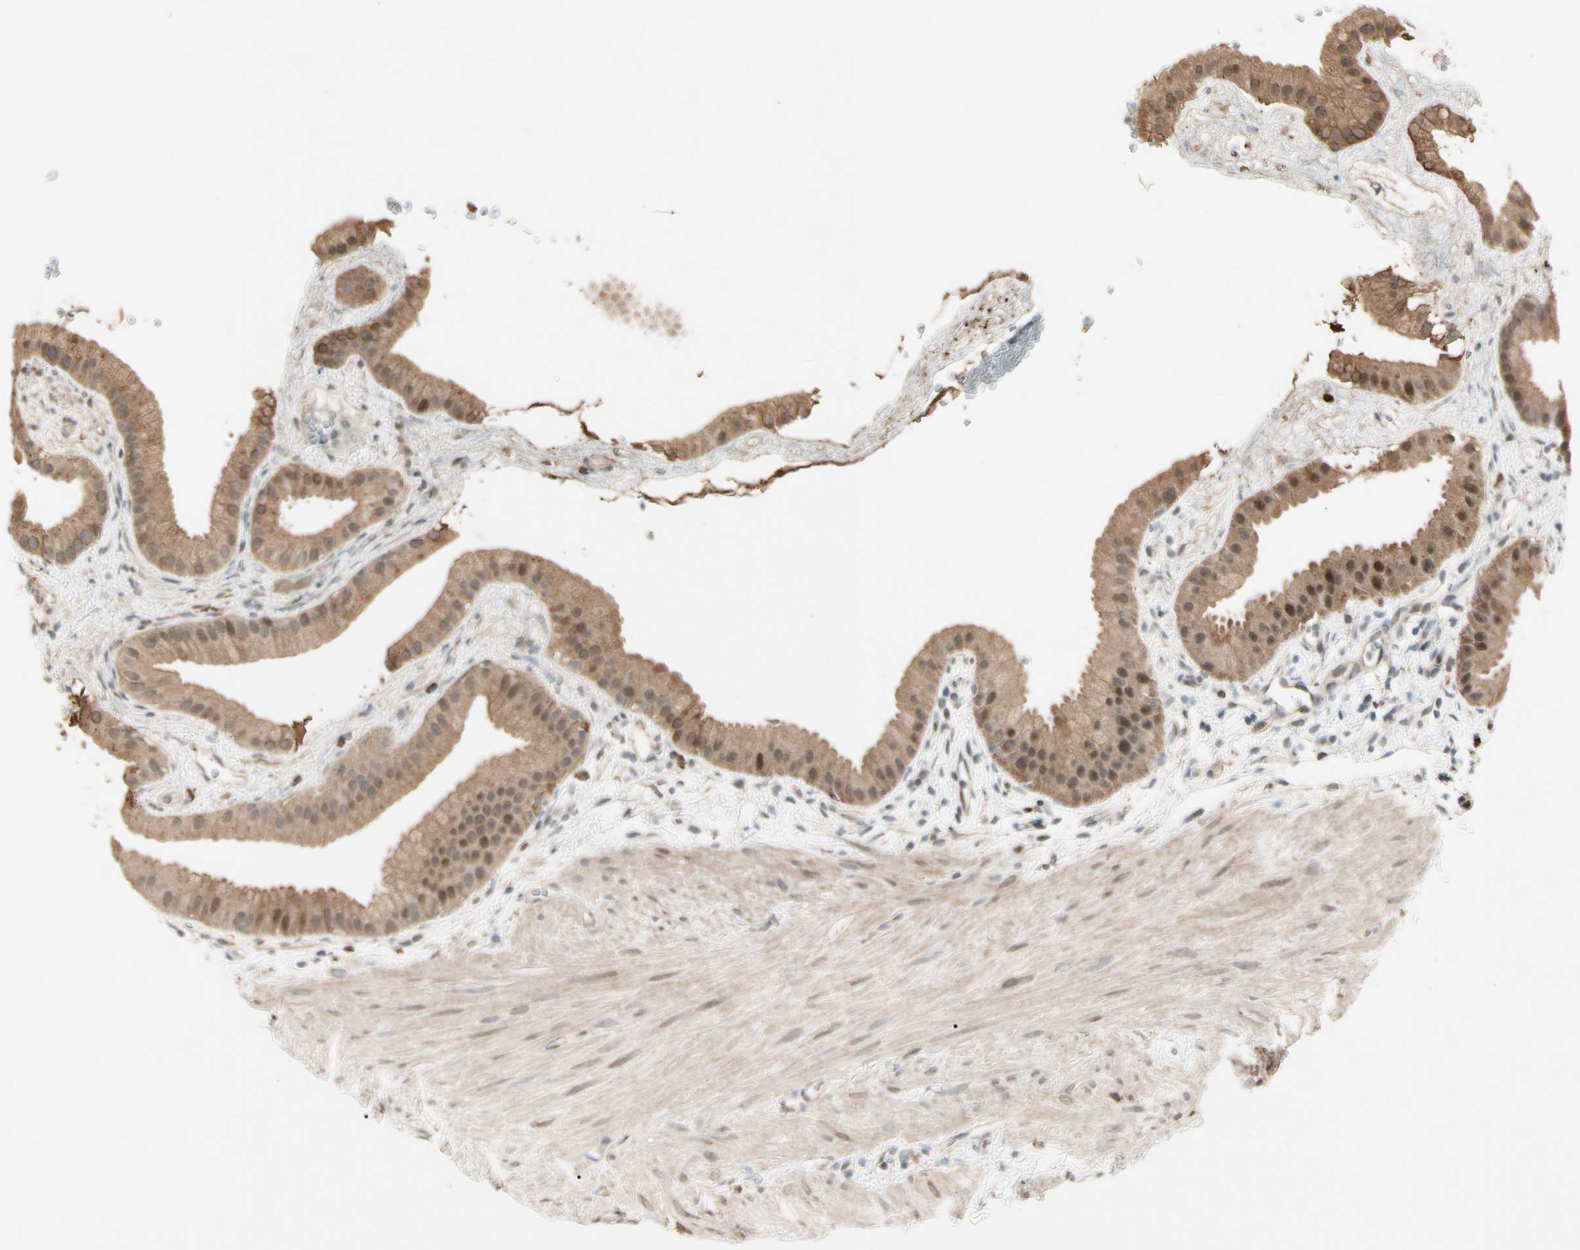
{"staining": {"intensity": "weak", "quantity": ">75%", "location": "cytoplasmic/membranous"}, "tissue": "gallbladder", "cell_type": "Glandular cells", "image_type": "normal", "snomed": [{"axis": "morphology", "description": "Normal tissue, NOS"}, {"axis": "topography", "description": "Gallbladder"}], "caption": "IHC image of benign gallbladder: human gallbladder stained using IHC shows low levels of weak protein expression localized specifically in the cytoplasmic/membranous of glandular cells, appearing as a cytoplasmic/membranous brown color.", "gene": "ATG4C", "patient": {"sex": "female", "age": 64}}